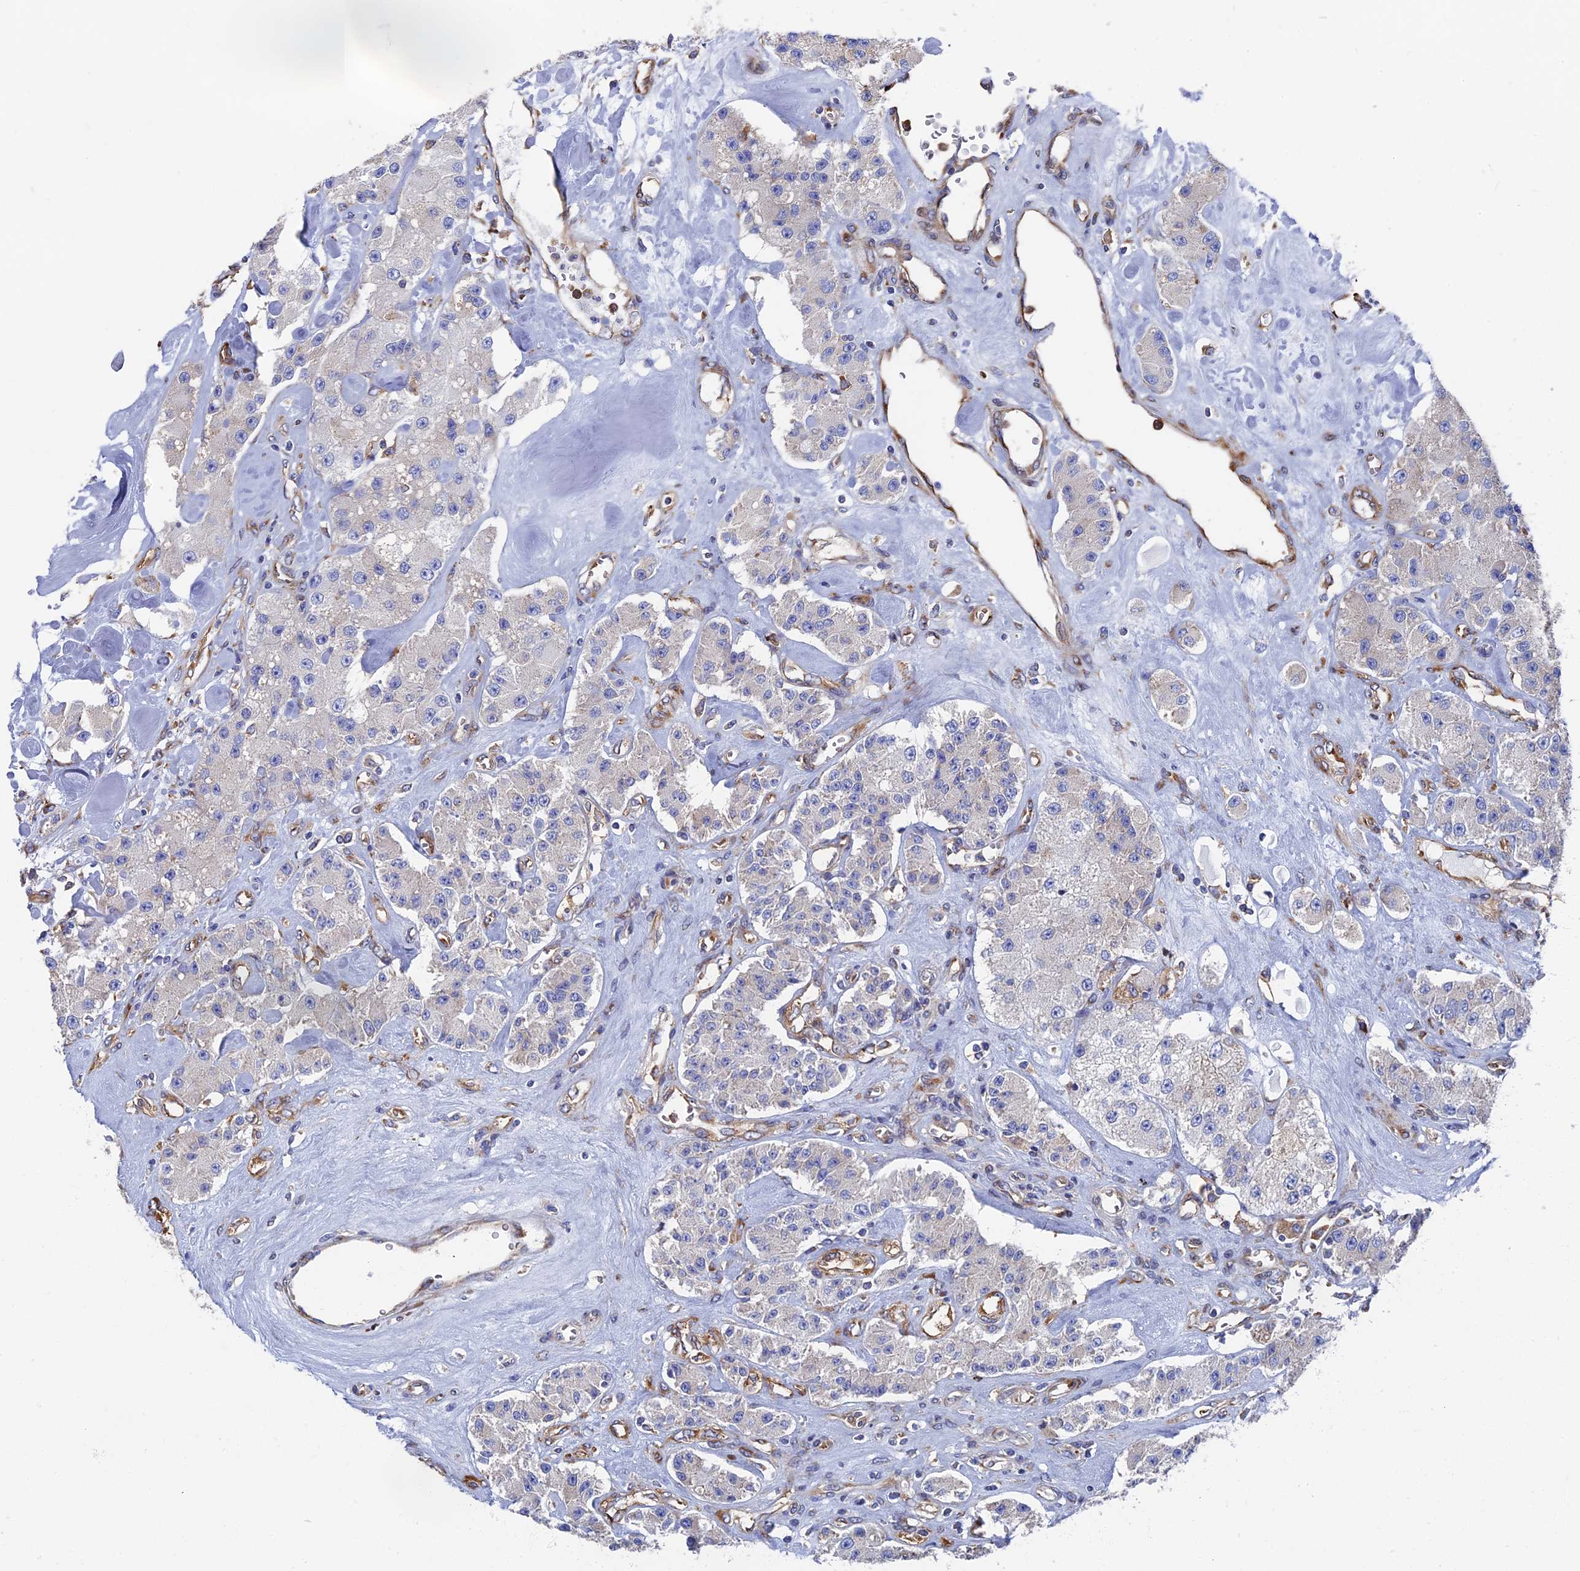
{"staining": {"intensity": "negative", "quantity": "none", "location": "none"}, "tissue": "carcinoid", "cell_type": "Tumor cells", "image_type": "cancer", "snomed": [{"axis": "morphology", "description": "Carcinoid, malignant, NOS"}, {"axis": "topography", "description": "Pancreas"}], "caption": "This histopathology image is of malignant carcinoid stained with immunohistochemistry (IHC) to label a protein in brown with the nuclei are counter-stained blue. There is no expression in tumor cells. (DAB immunohistochemistry (IHC) with hematoxylin counter stain).", "gene": "YBX1", "patient": {"sex": "male", "age": 41}}